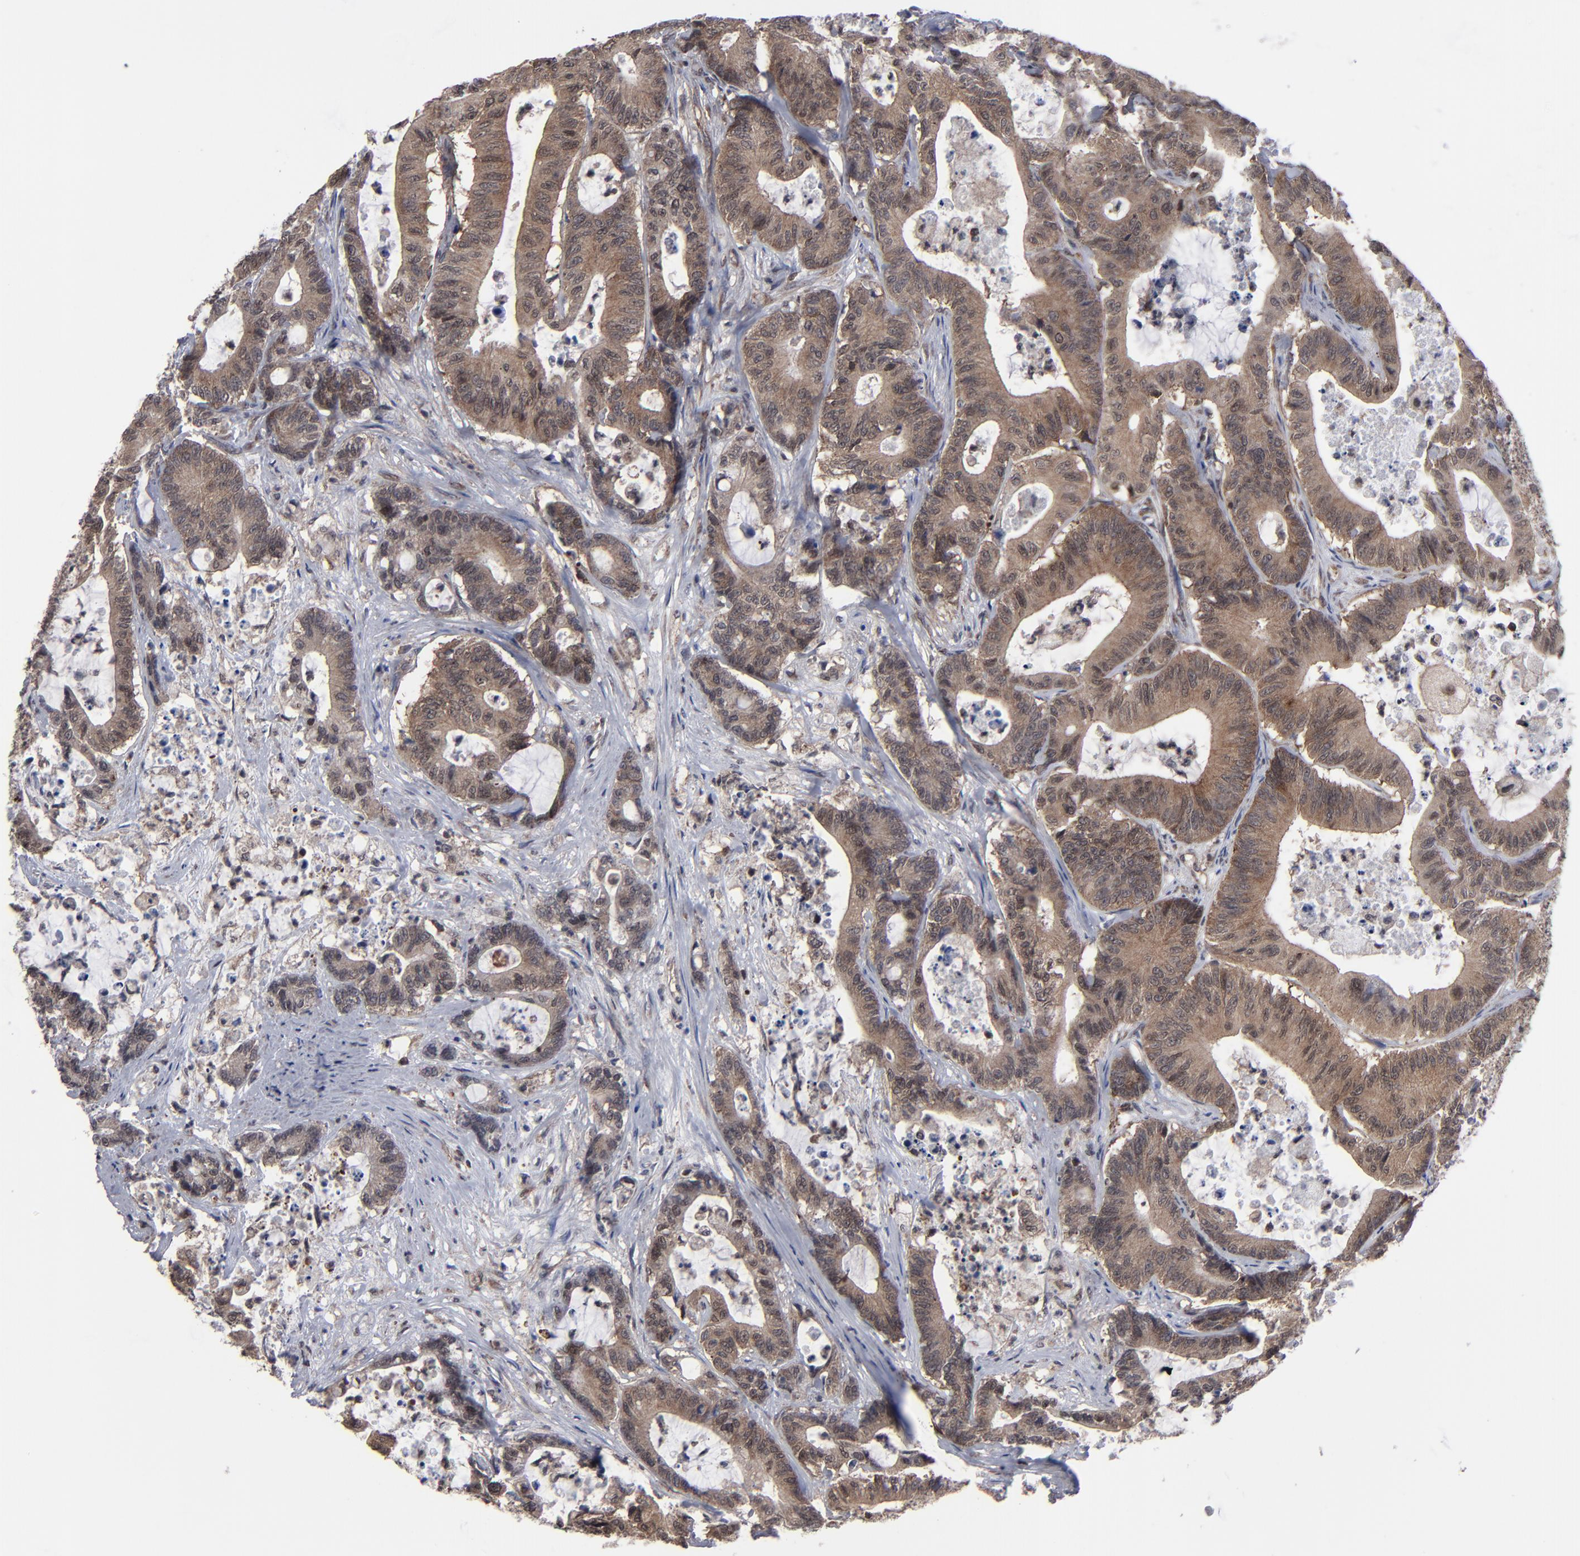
{"staining": {"intensity": "moderate", "quantity": ">75%", "location": "cytoplasmic/membranous"}, "tissue": "colorectal cancer", "cell_type": "Tumor cells", "image_type": "cancer", "snomed": [{"axis": "morphology", "description": "Adenocarcinoma, NOS"}, {"axis": "topography", "description": "Colon"}], "caption": "DAB immunohistochemical staining of human colorectal cancer (adenocarcinoma) displays moderate cytoplasmic/membranous protein expression in about >75% of tumor cells.", "gene": "KIAA2026", "patient": {"sex": "female", "age": 84}}